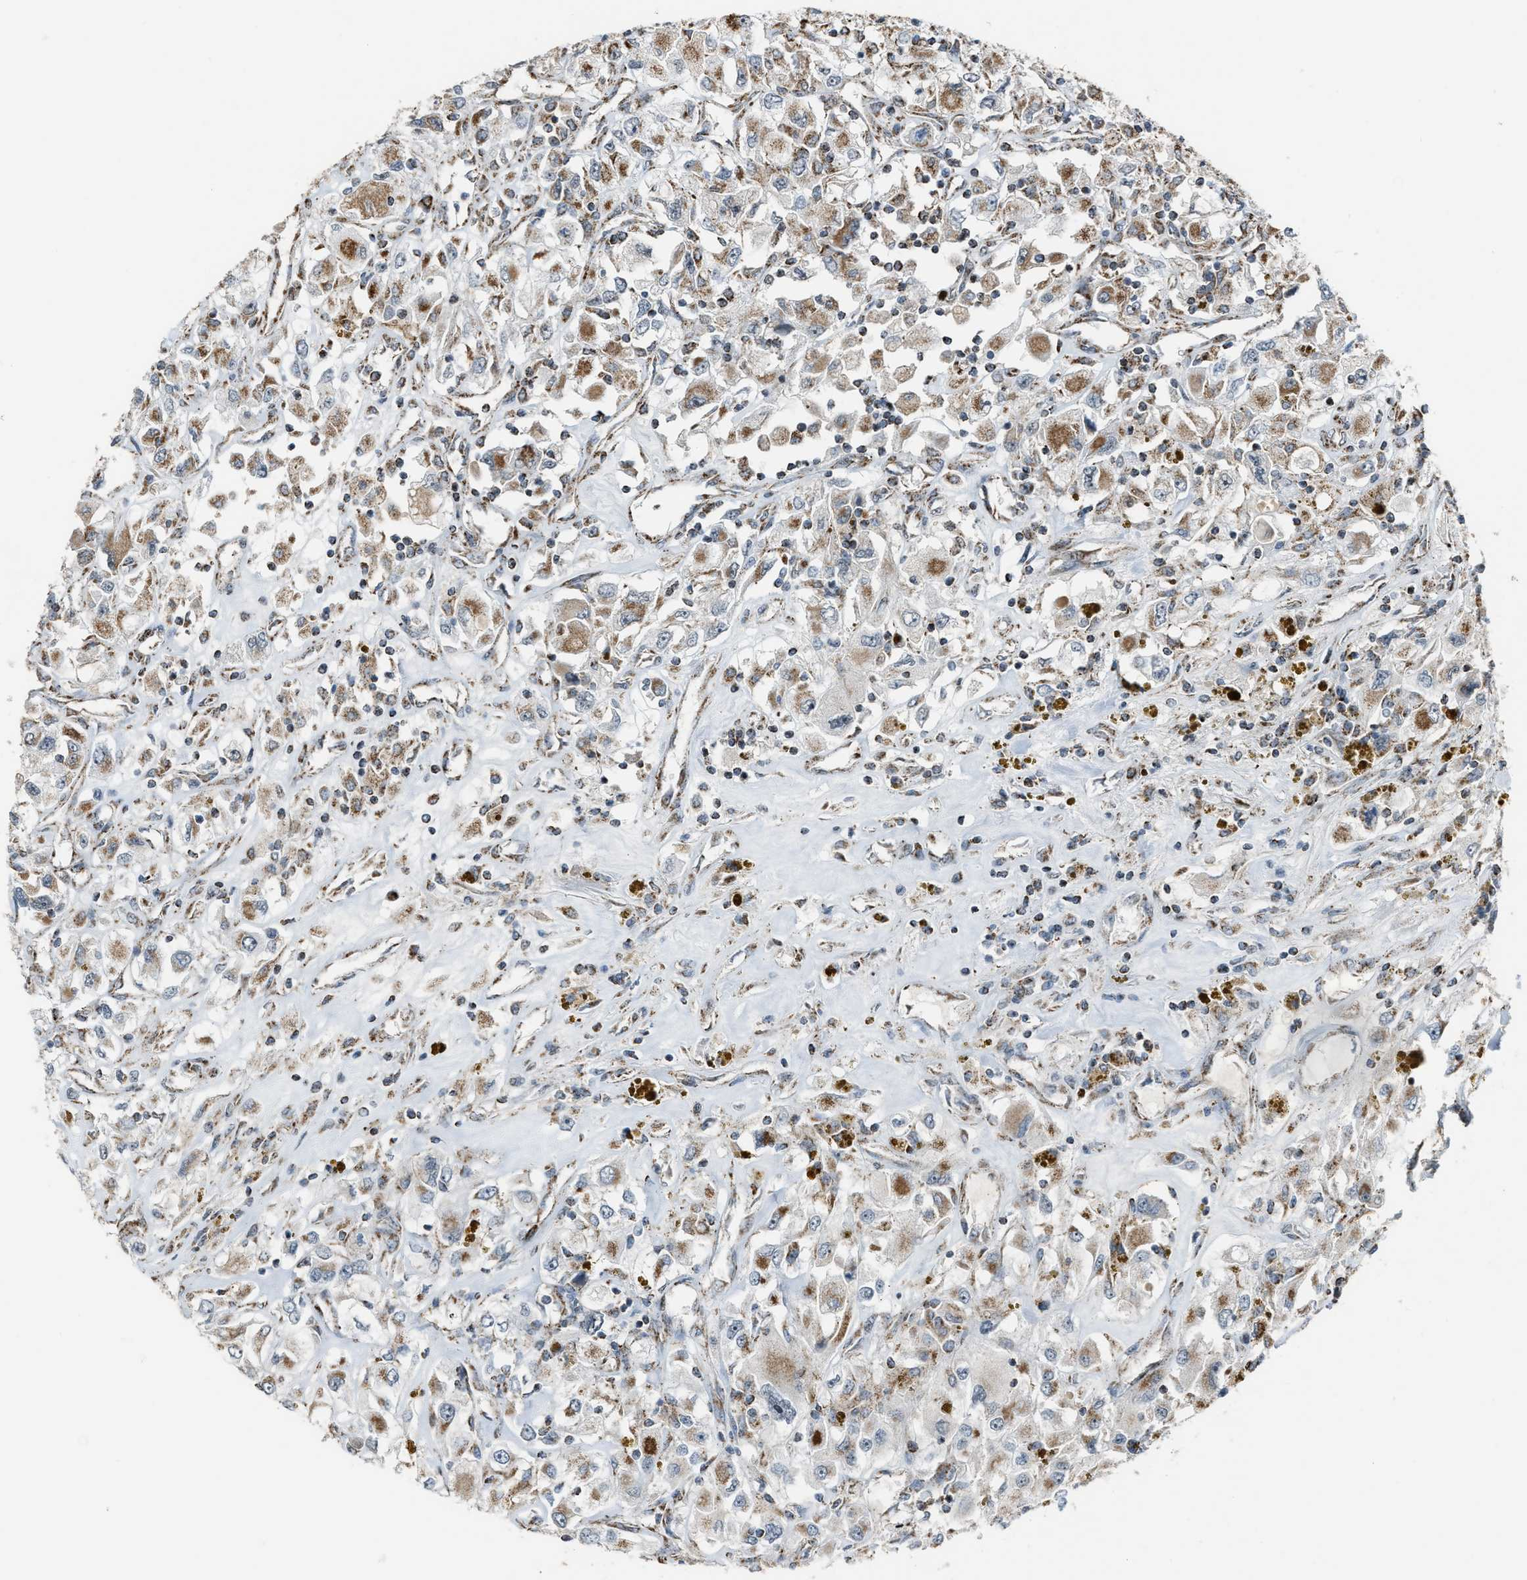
{"staining": {"intensity": "moderate", "quantity": "25%-75%", "location": "cytoplasmic/membranous"}, "tissue": "renal cancer", "cell_type": "Tumor cells", "image_type": "cancer", "snomed": [{"axis": "morphology", "description": "Adenocarcinoma, NOS"}, {"axis": "topography", "description": "Kidney"}], "caption": "The micrograph demonstrates immunohistochemical staining of renal cancer (adenocarcinoma). There is moderate cytoplasmic/membranous positivity is seen in approximately 25%-75% of tumor cells.", "gene": "CHN2", "patient": {"sex": "female", "age": 52}}